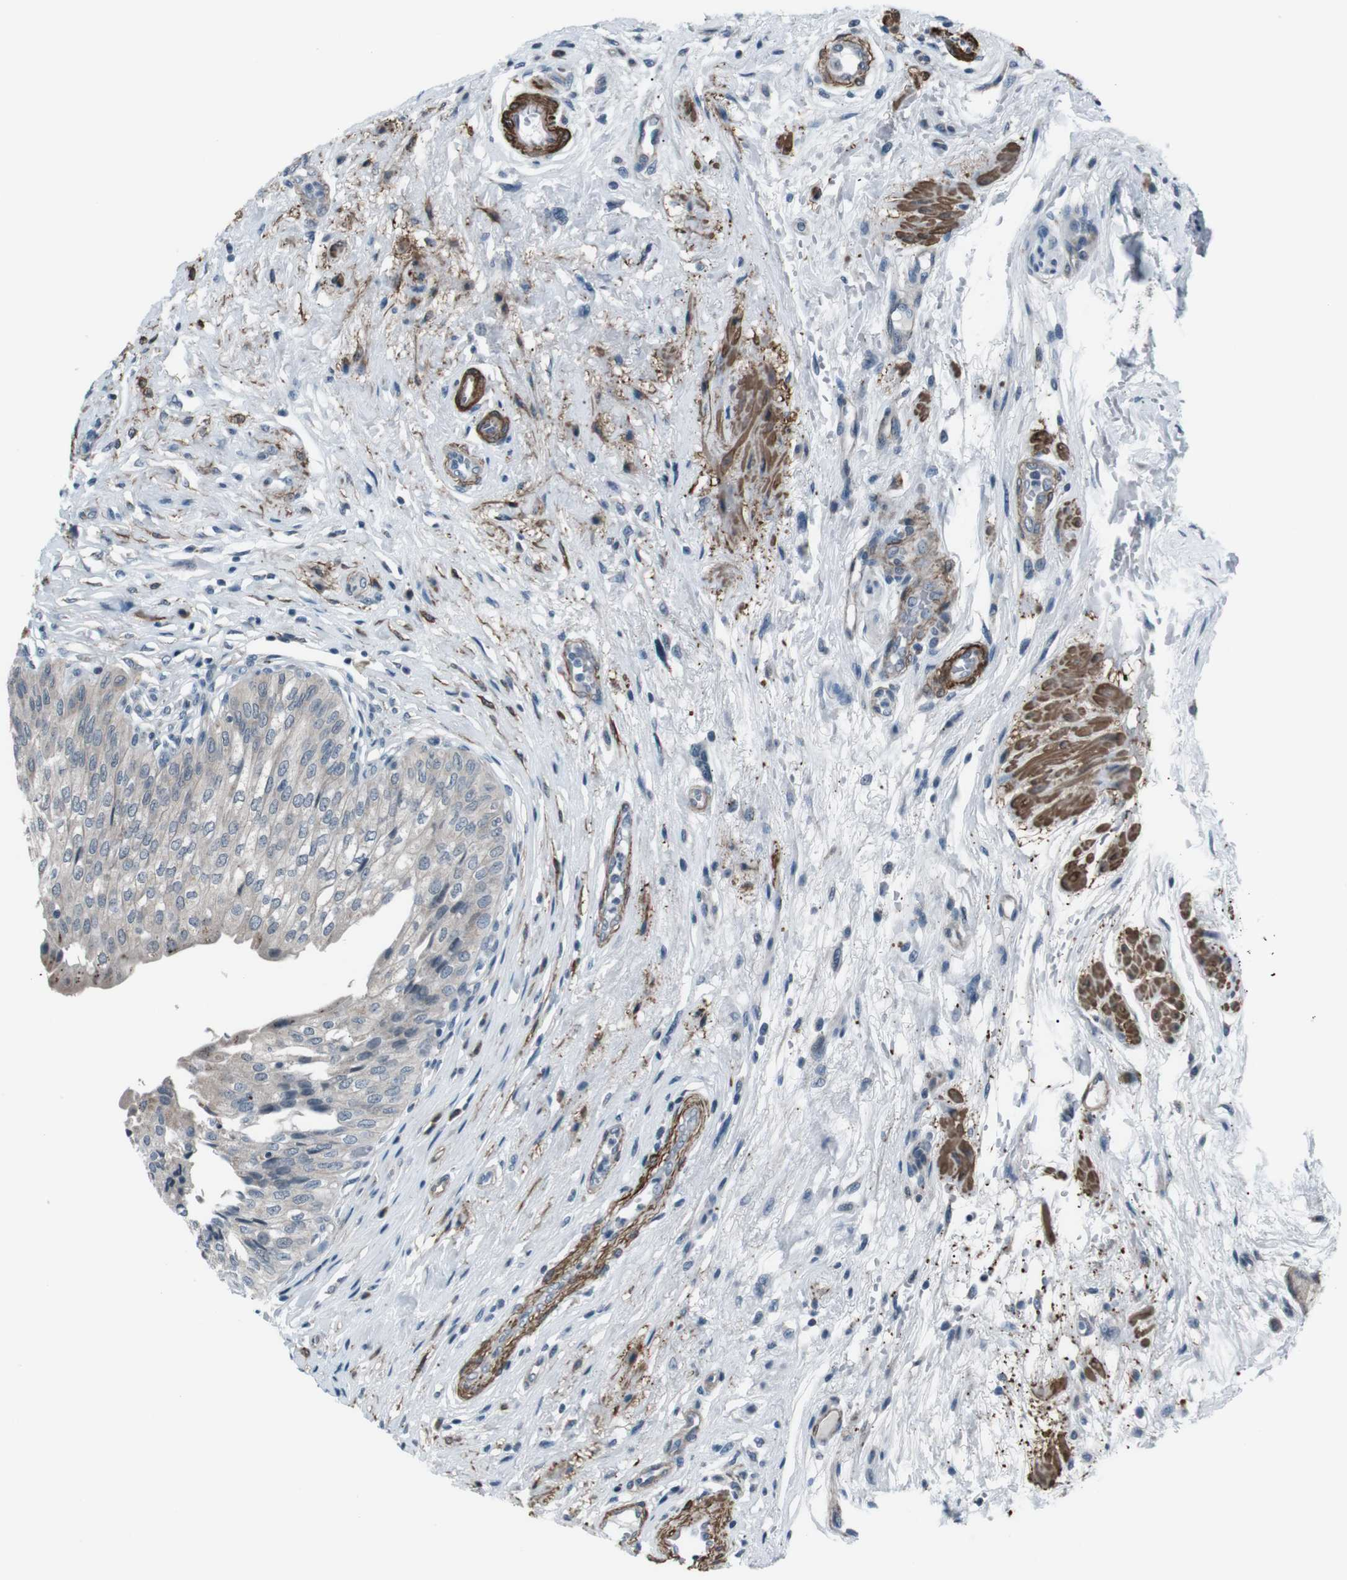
{"staining": {"intensity": "weak", "quantity": "25%-75%", "location": "cytoplasmic/membranous"}, "tissue": "urinary bladder", "cell_type": "Urothelial cells", "image_type": "normal", "snomed": [{"axis": "morphology", "description": "Normal tissue, NOS"}, {"axis": "topography", "description": "Urinary bladder"}], "caption": "Urinary bladder stained for a protein reveals weak cytoplasmic/membranous positivity in urothelial cells. The protein of interest is shown in brown color, while the nuclei are stained blue.", "gene": "PDLIM5", "patient": {"sex": "male", "age": 46}}